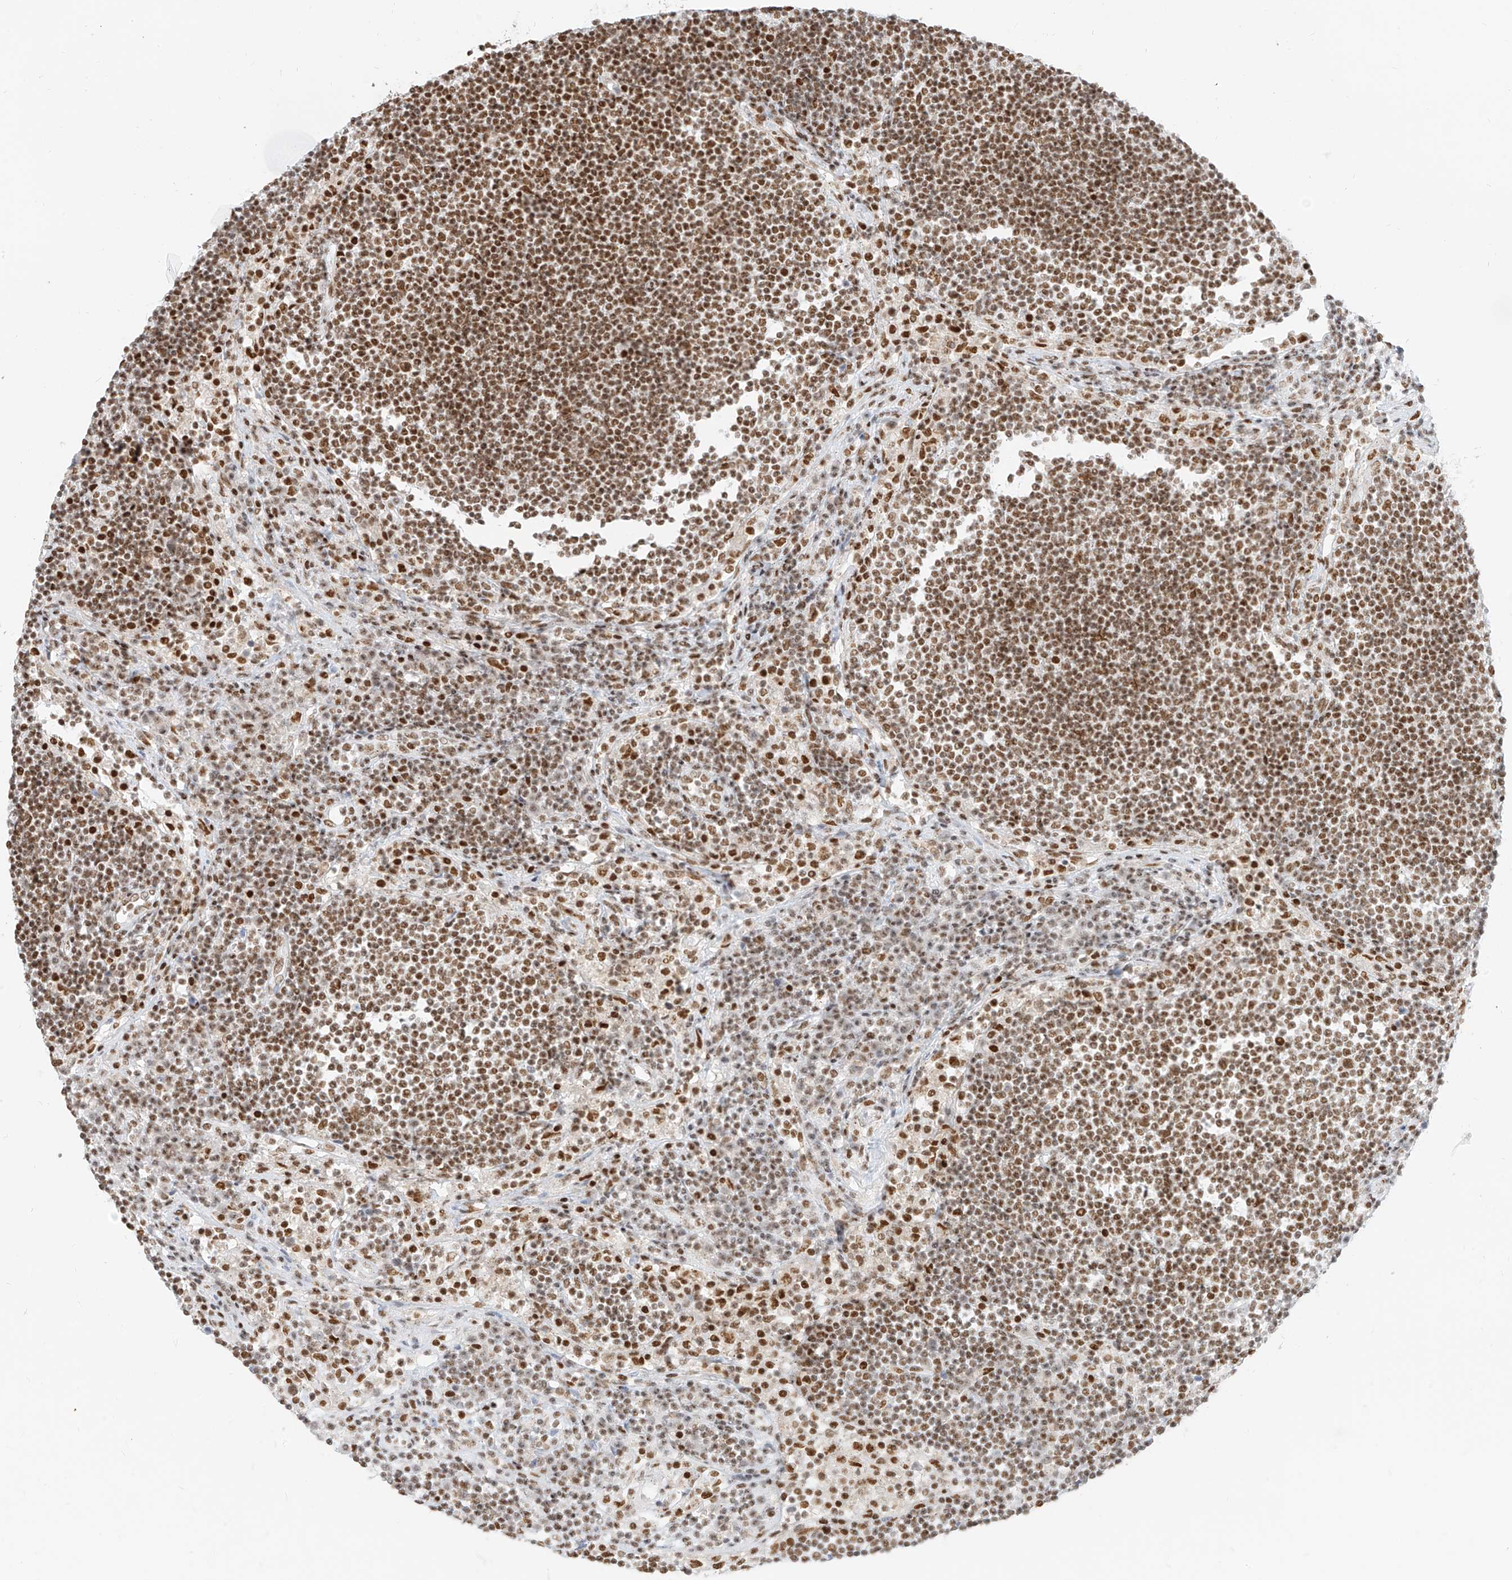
{"staining": {"intensity": "moderate", "quantity": "25%-75%", "location": "nuclear"}, "tissue": "lymph node", "cell_type": "Germinal center cells", "image_type": "normal", "snomed": [{"axis": "morphology", "description": "Normal tissue, NOS"}, {"axis": "topography", "description": "Lymph node"}], "caption": "Germinal center cells show medium levels of moderate nuclear positivity in about 25%-75% of cells in benign lymph node. Nuclei are stained in blue.", "gene": "SMARCA2", "patient": {"sex": "female", "age": 53}}